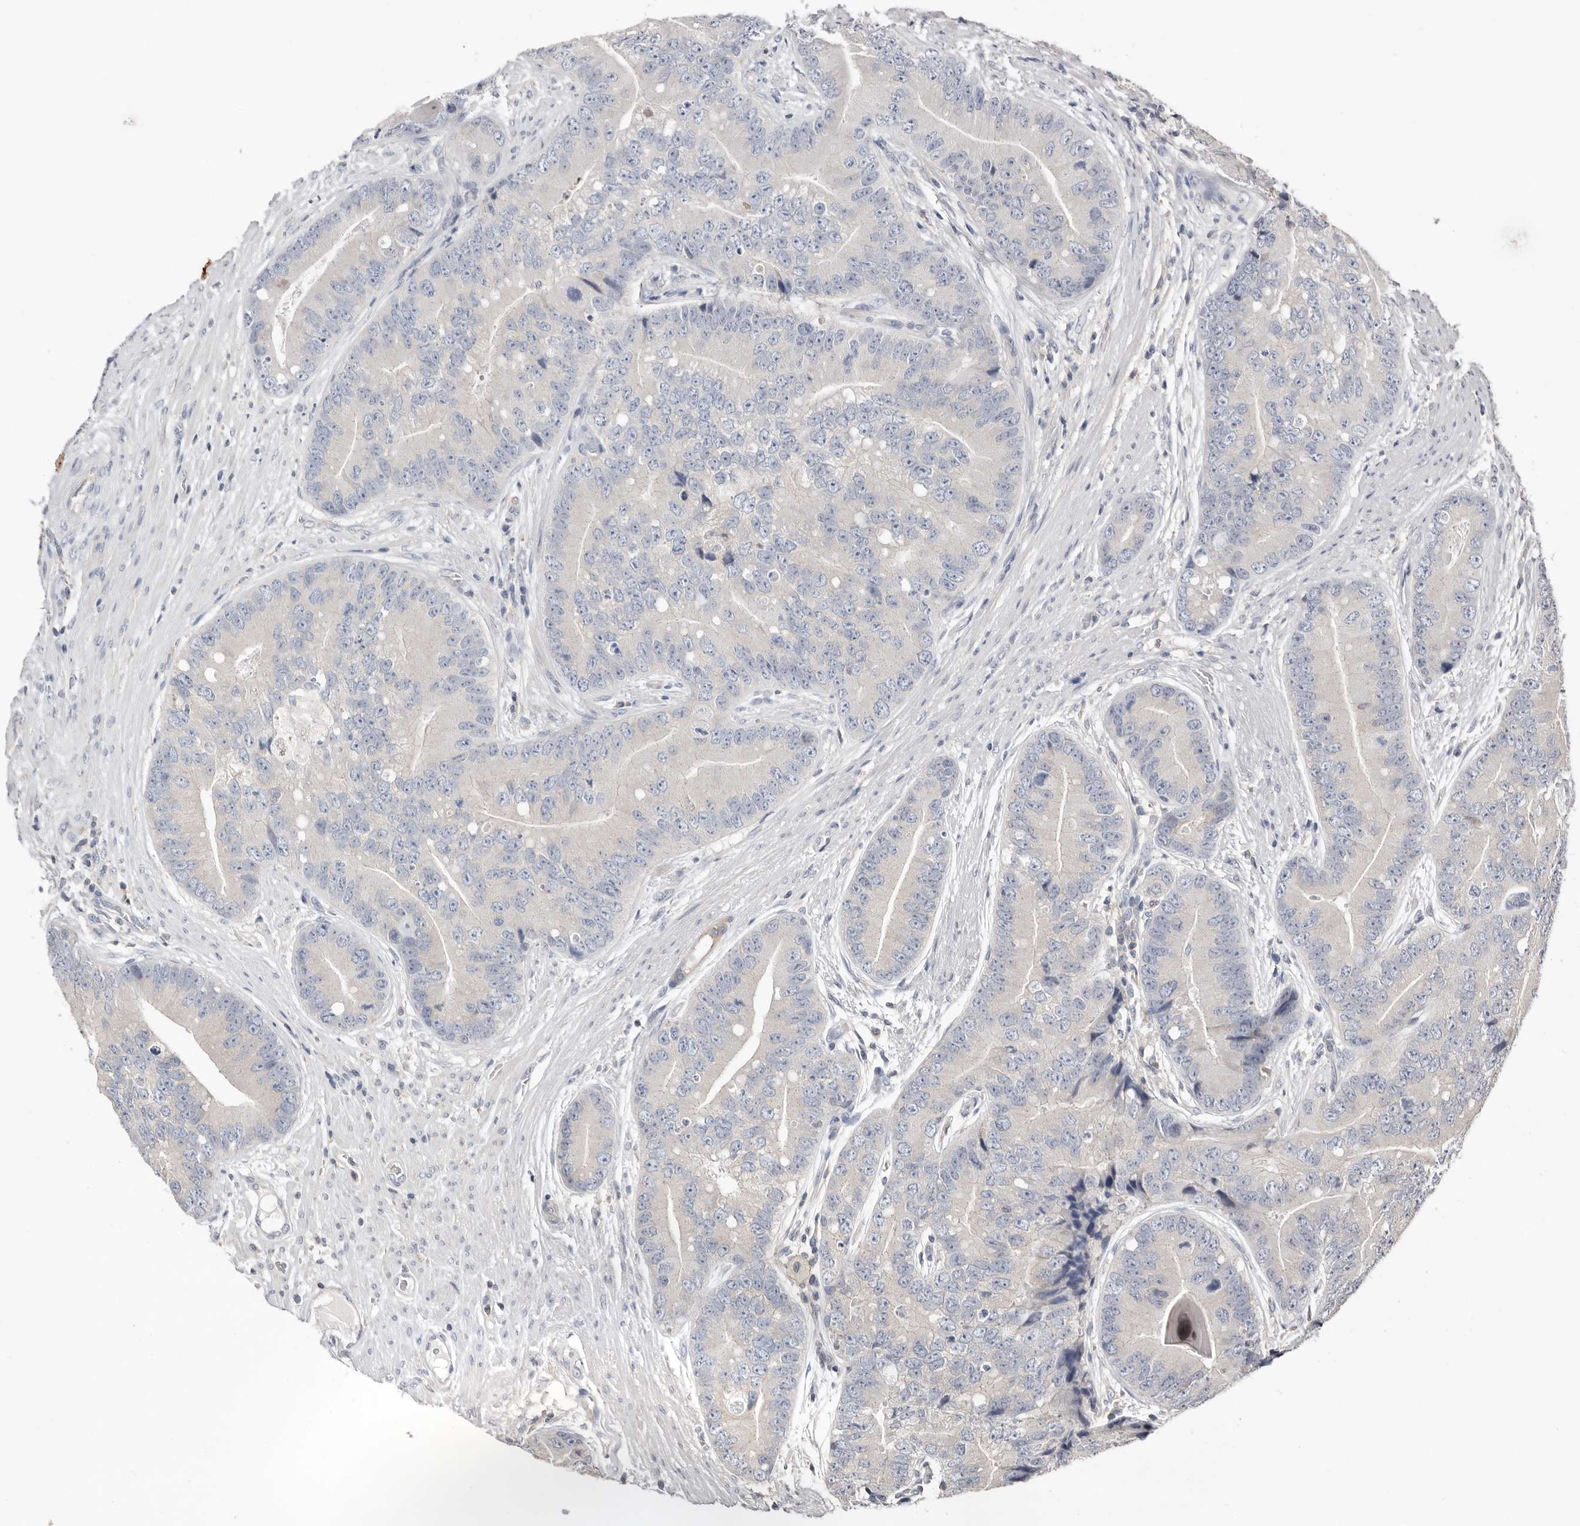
{"staining": {"intensity": "negative", "quantity": "none", "location": "none"}, "tissue": "prostate cancer", "cell_type": "Tumor cells", "image_type": "cancer", "snomed": [{"axis": "morphology", "description": "Adenocarcinoma, High grade"}, {"axis": "topography", "description": "Prostate"}], "caption": "This micrograph is of prostate cancer stained with IHC to label a protein in brown with the nuclei are counter-stained blue. There is no expression in tumor cells.", "gene": "S100A14", "patient": {"sex": "male", "age": 70}}